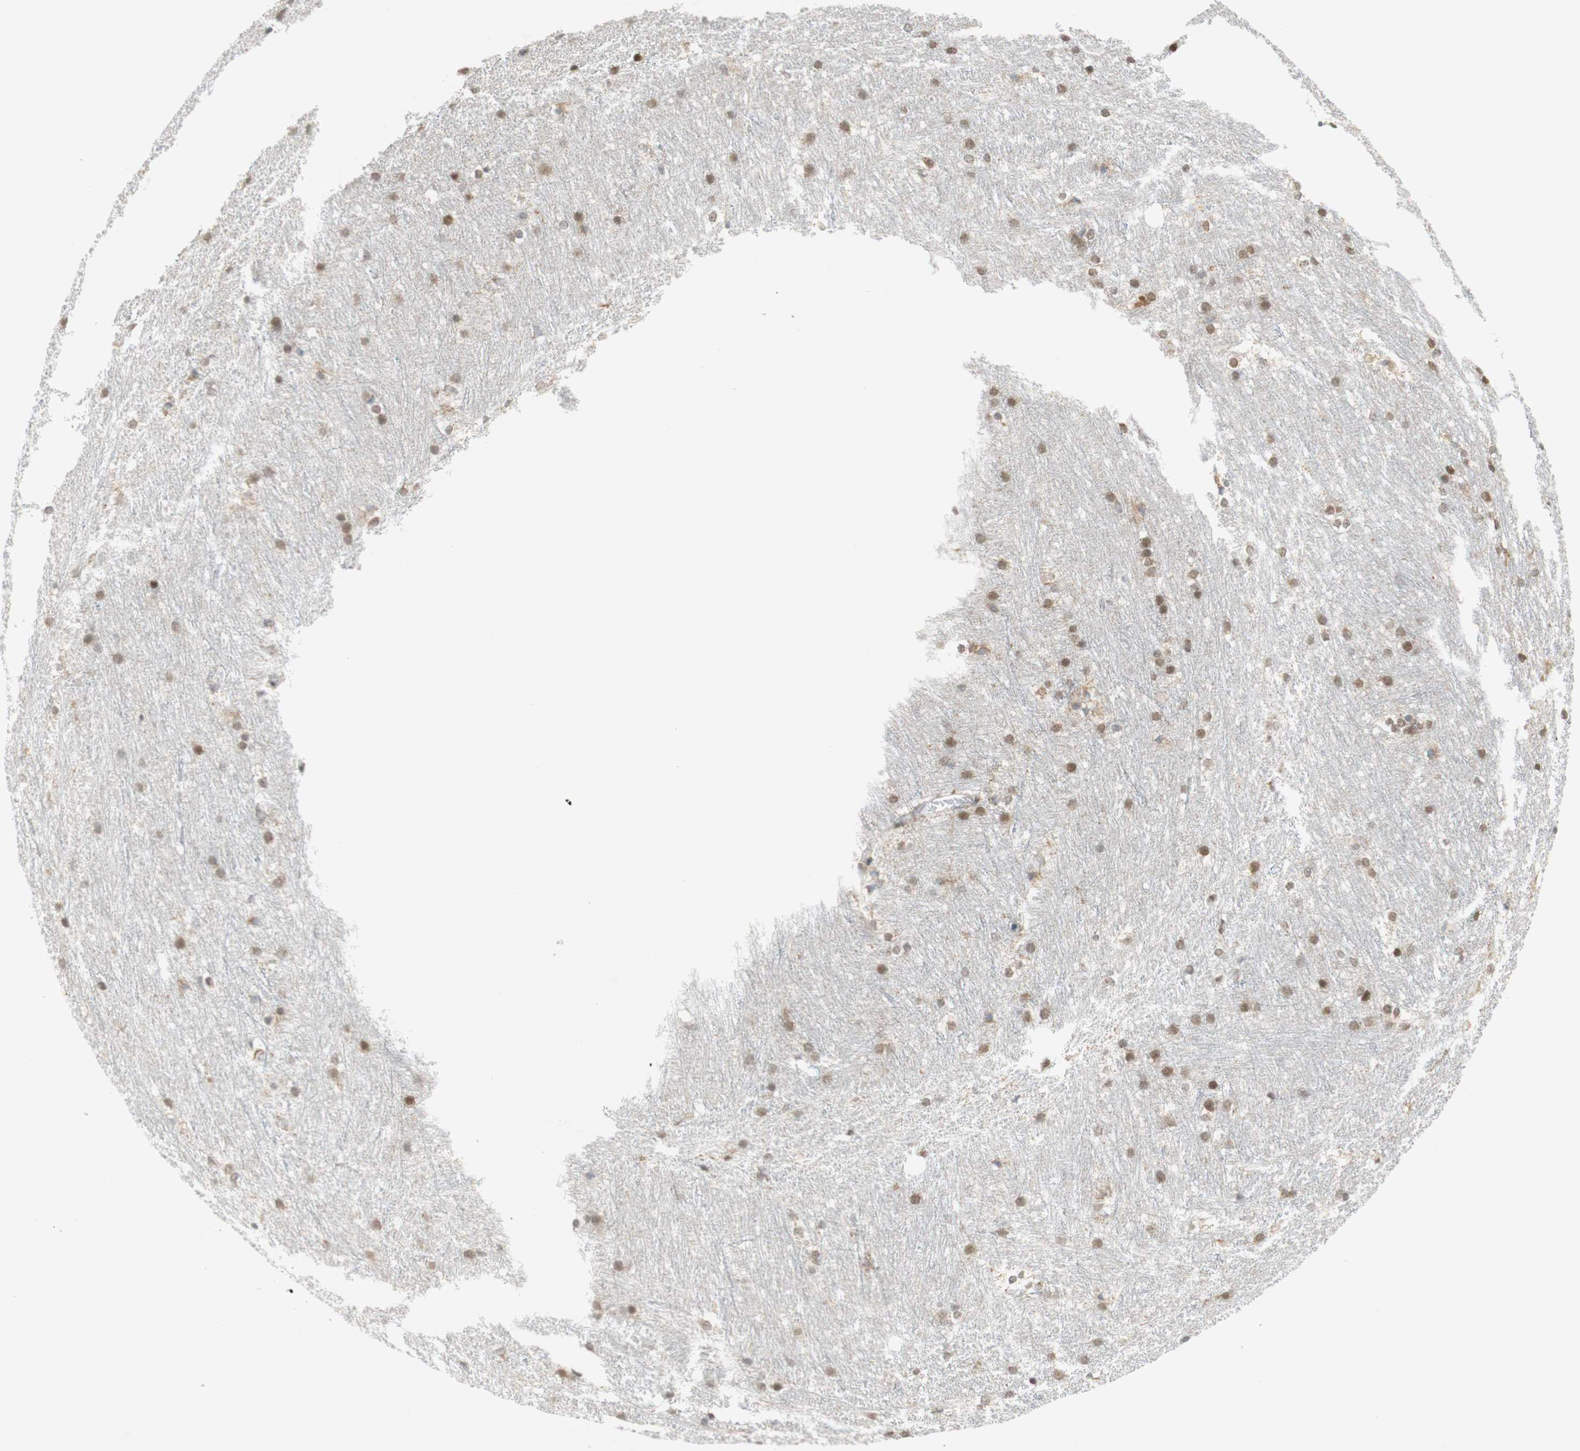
{"staining": {"intensity": "moderate", "quantity": "25%-75%", "location": "nuclear"}, "tissue": "caudate", "cell_type": "Glial cells", "image_type": "normal", "snomed": [{"axis": "morphology", "description": "Normal tissue, NOS"}, {"axis": "topography", "description": "Lateral ventricle wall"}], "caption": "An image of human caudate stained for a protein shows moderate nuclear brown staining in glial cells. Using DAB (brown) and hematoxylin (blue) stains, captured at high magnification using brightfield microscopy.", "gene": "DNMT3A", "patient": {"sex": "female", "age": 19}}